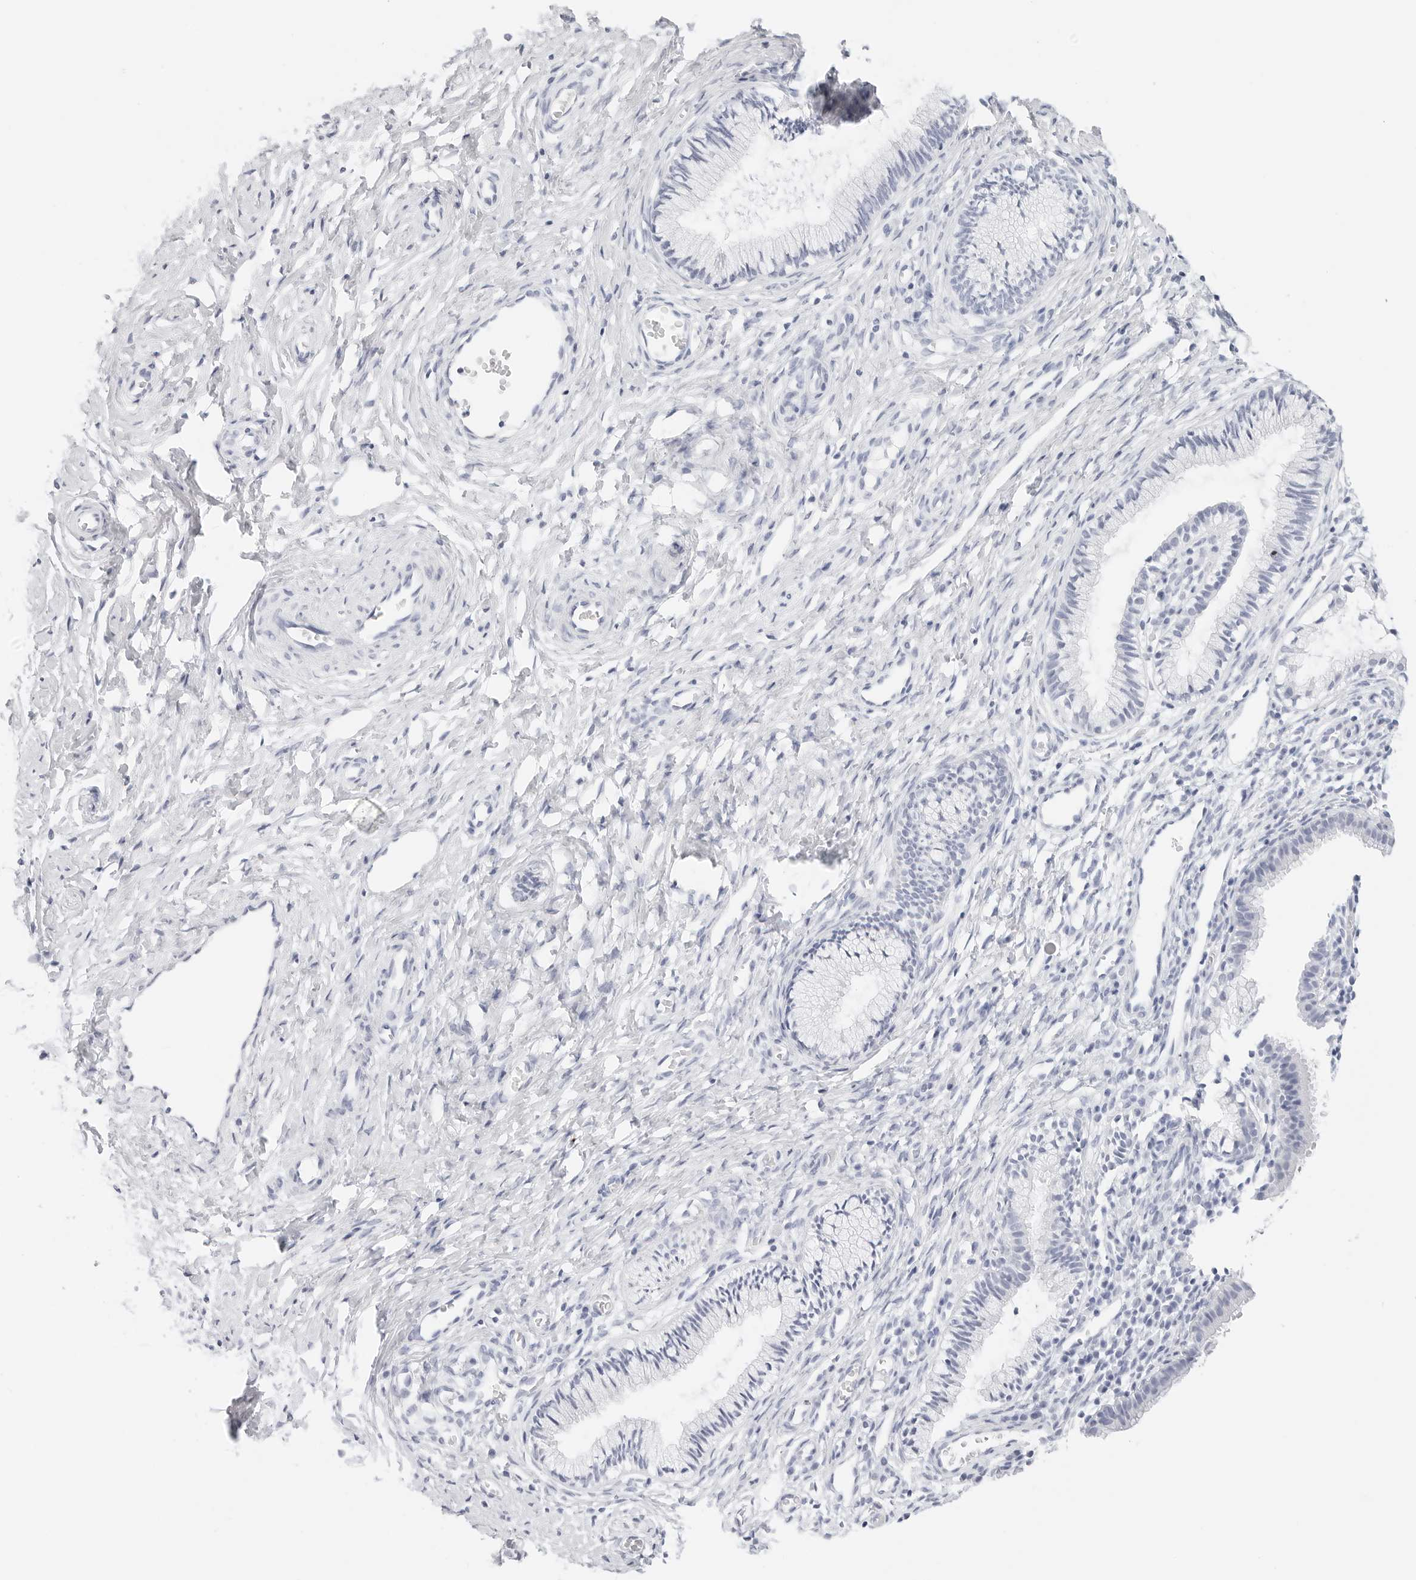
{"staining": {"intensity": "negative", "quantity": "none", "location": "none"}, "tissue": "cervix", "cell_type": "Glandular cells", "image_type": "normal", "snomed": [{"axis": "morphology", "description": "Normal tissue, NOS"}, {"axis": "topography", "description": "Cervix"}], "caption": "Immunohistochemical staining of unremarkable cervix exhibits no significant positivity in glandular cells.", "gene": "TFF2", "patient": {"sex": "female", "age": 27}}